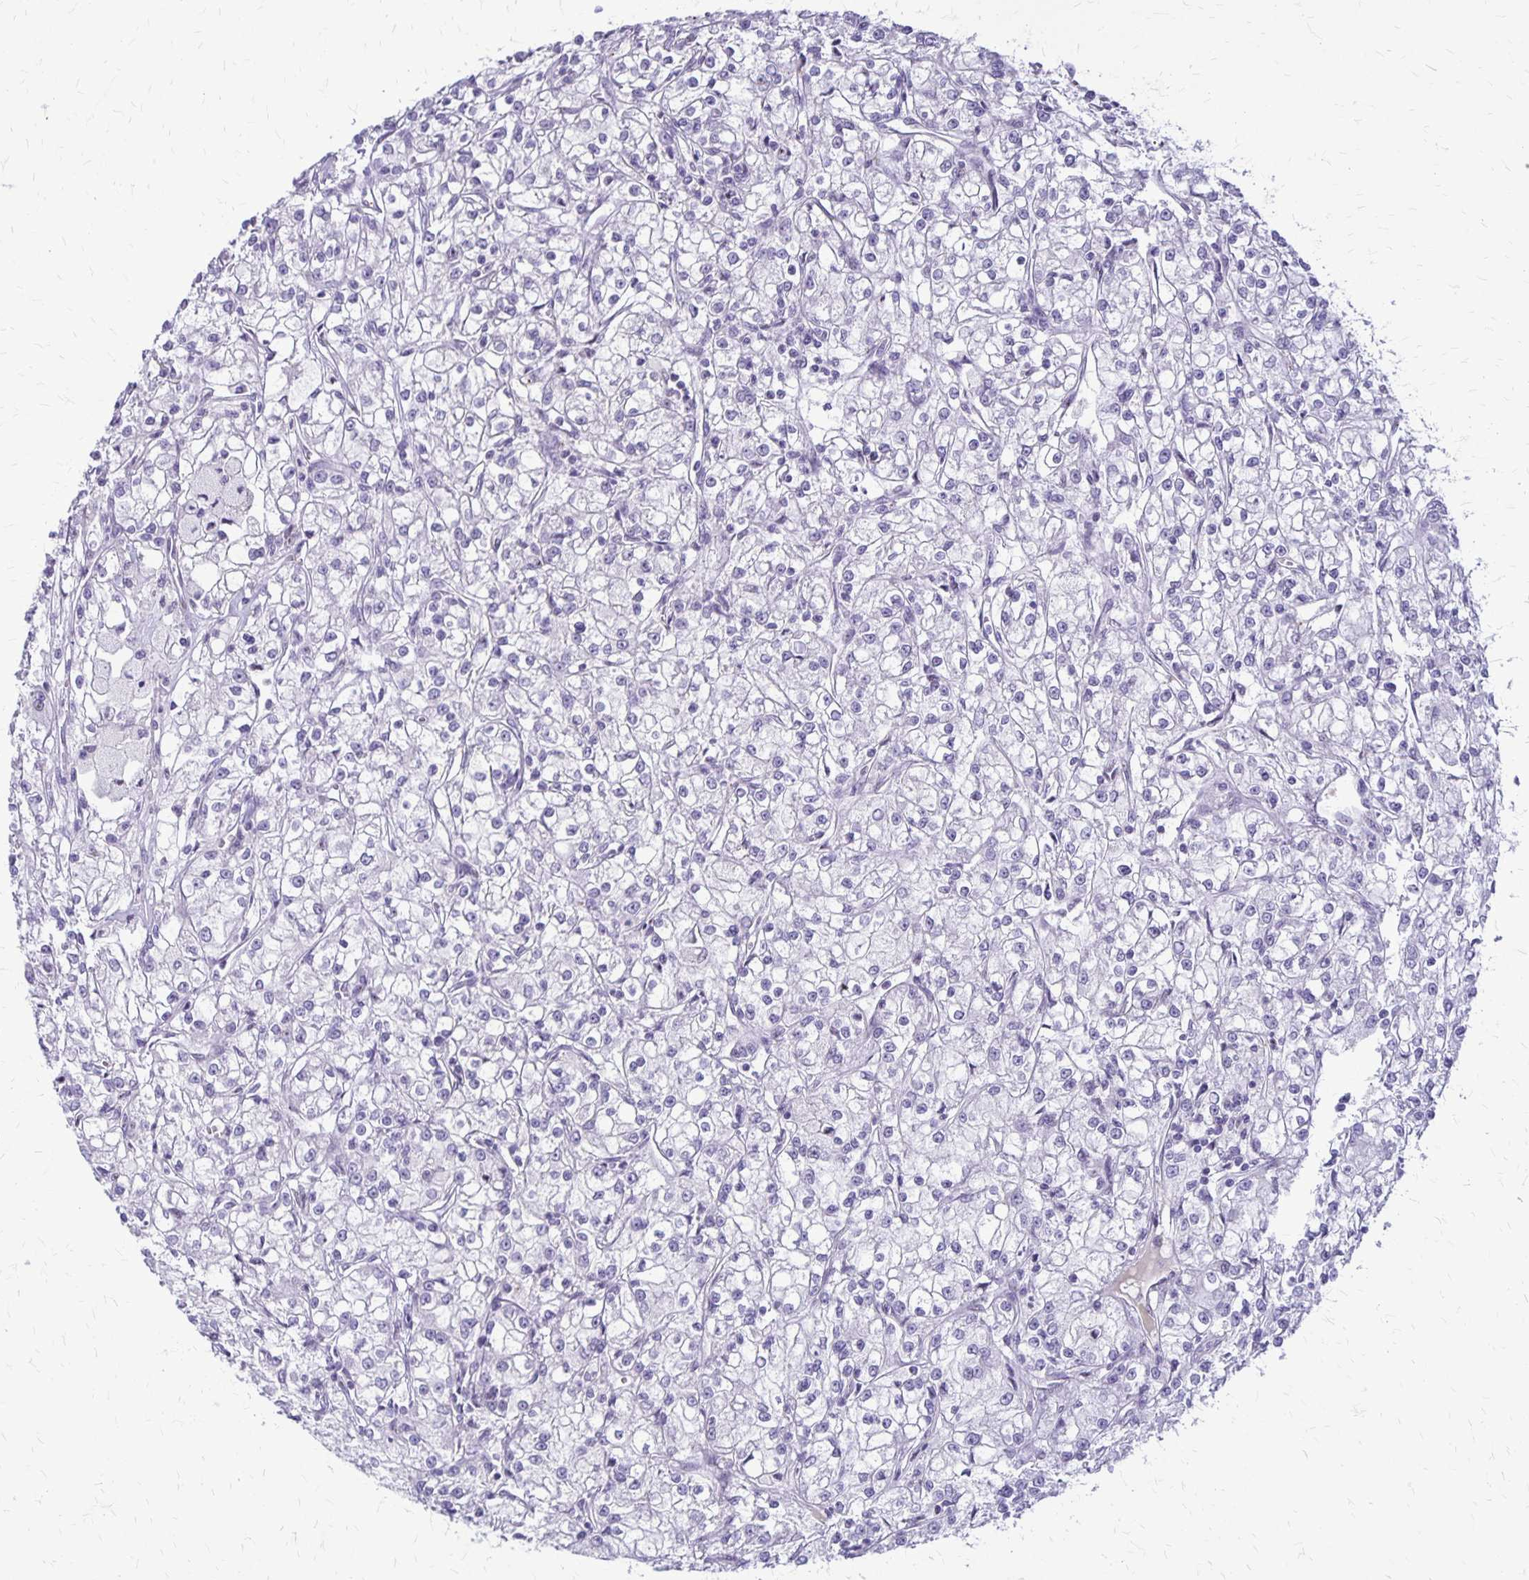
{"staining": {"intensity": "negative", "quantity": "none", "location": "none"}, "tissue": "renal cancer", "cell_type": "Tumor cells", "image_type": "cancer", "snomed": [{"axis": "morphology", "description": "Adenocarcinoma, NOS"}, {"axis": "topography", "description": "Kidney"}], "caption": "DAB (3,3'-diaminobenzidine) immunohistochemical staining of renal cancer (adenocarcinoma) displays no significant expression in tumor cells.", "gene": "GP9", "patient": {"sex": "female", "age": 59}}